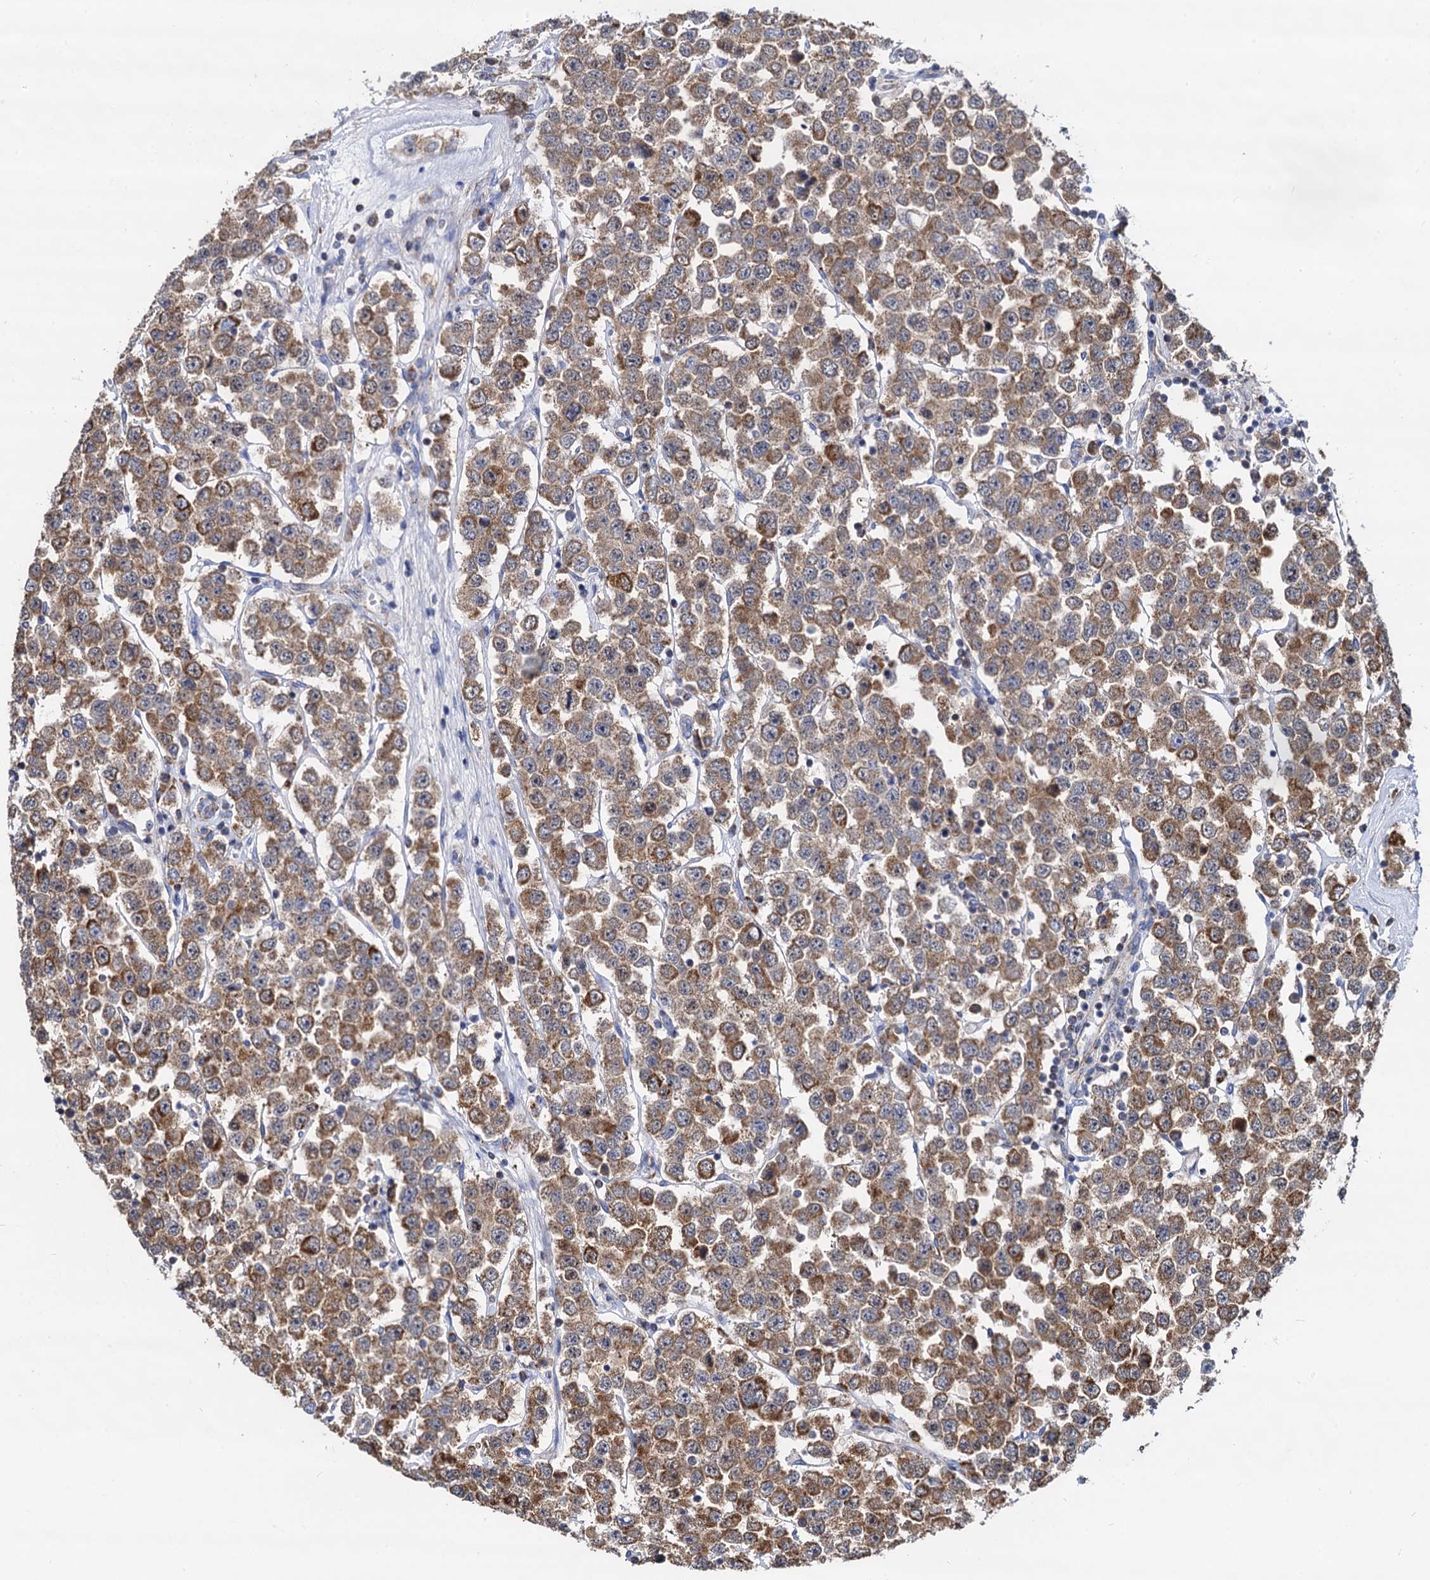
{"staining": {"intensity": "moderate", "quantity": ">75%", "location": "cytoplasmic/membranous"}, "tissue": "testis cancer", "cell_type": "Tumor cells", "image_type": "cancer", "snomed": [{"axis": "morphology", "description": "Seminoma, NOS"}, {"axis": "topography", "description": "Testis"}], "caption": "Testis cancer (seminoma) stained with a brown dye exhibits moderate cytoplasmic/membranous positive positivity in approximately >75% of tumor cells.", "gene": "TIMM10", "patient": {"sex": "male", "age": 28}}